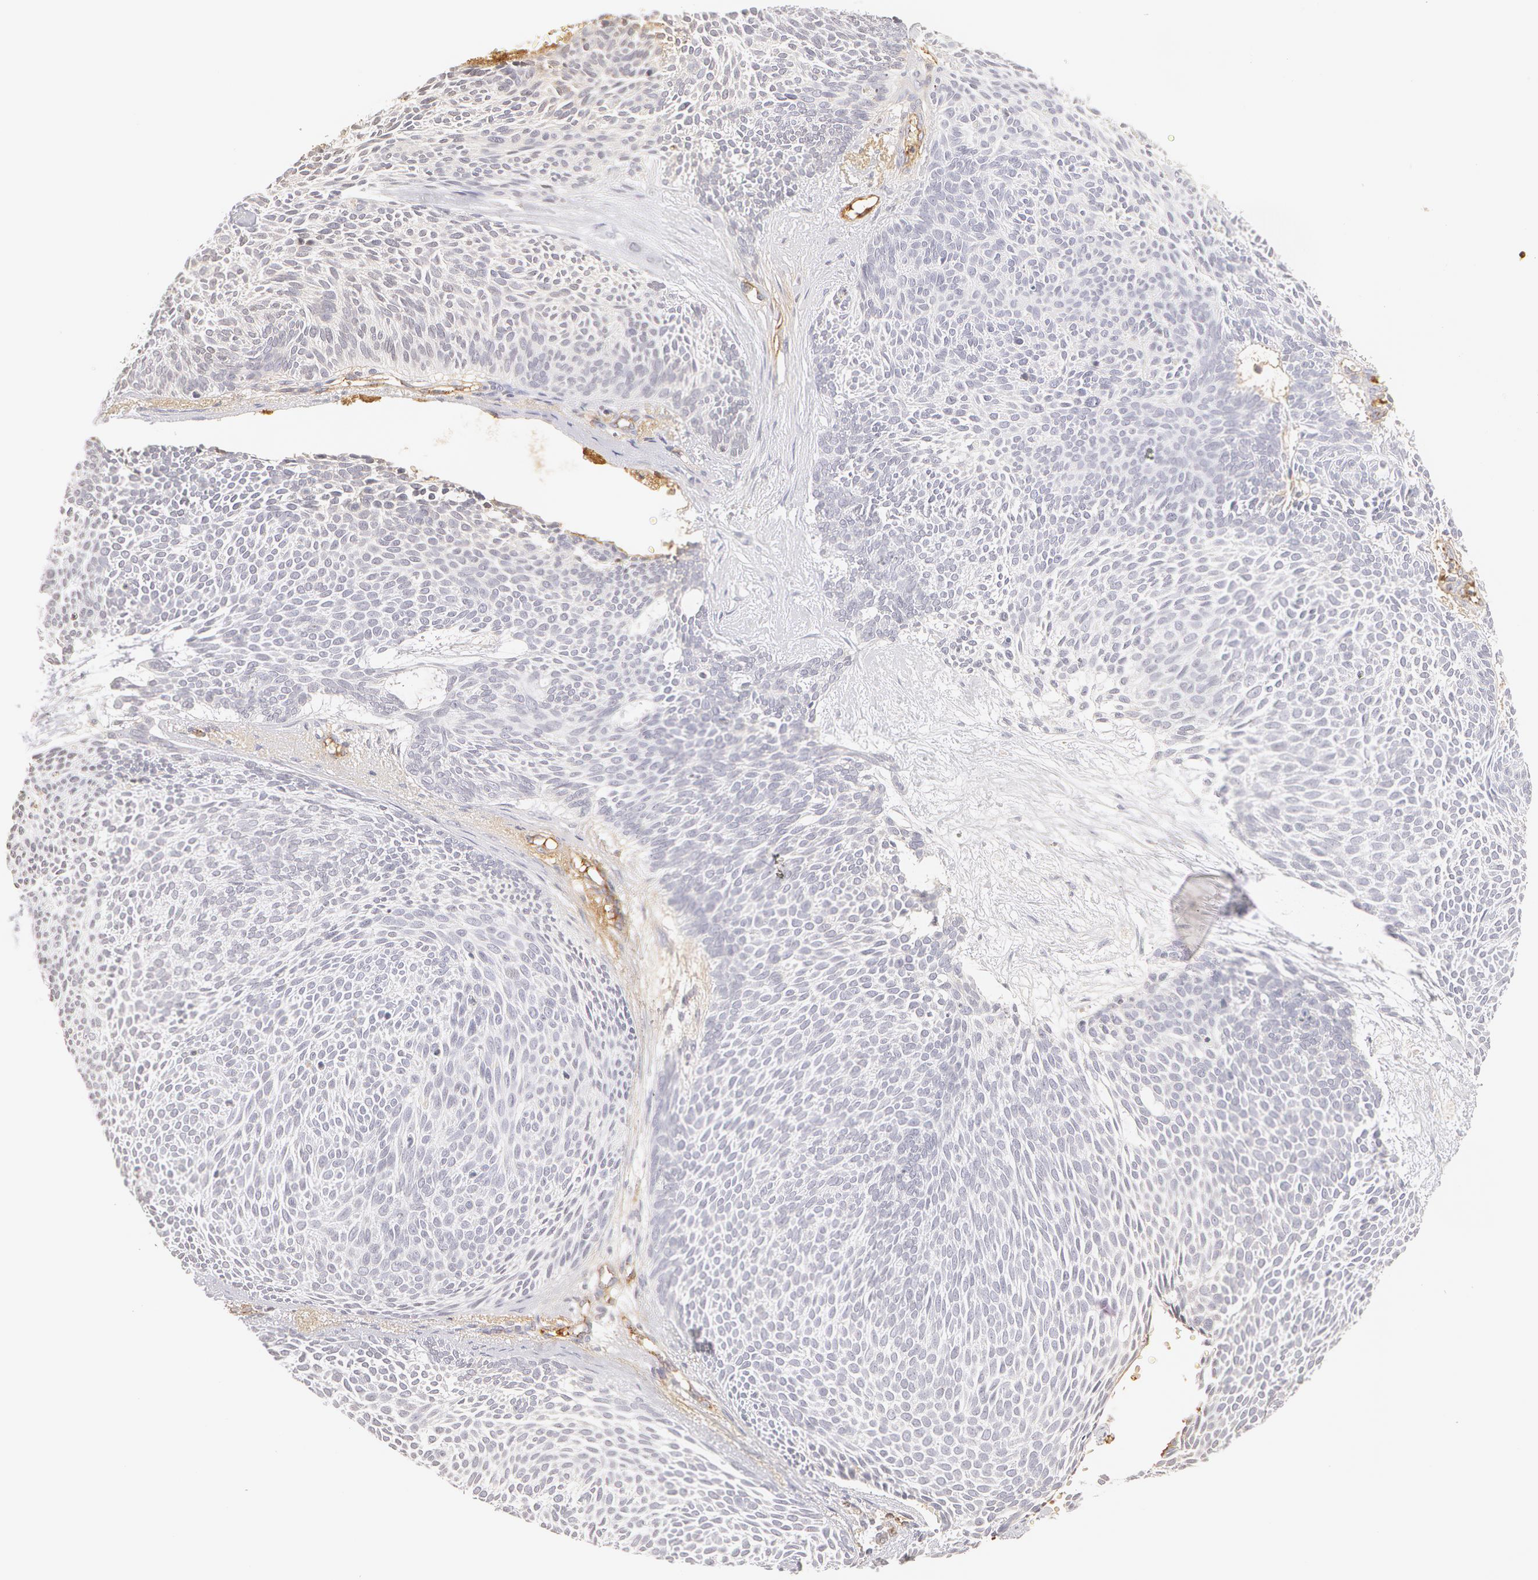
{"staining": {"intensity": "negative", "quantity": "none", "location": "none"}, "tissue": "skin cancer", "cell_type": "Tumor cells", "image_type": "cancer", "snomed": [{"axis": "morphology", "description": "Basal cell carcinoma"}, {"axis": "topography", "description": "Skin"}], "caption": "High power microscopy histopathology image of an IHC image of basal cell carcinoma (skin), revealing no significant staining in tumor cells.", "gene": "VWF", "patient": {"sex": "male", "age": 84}}